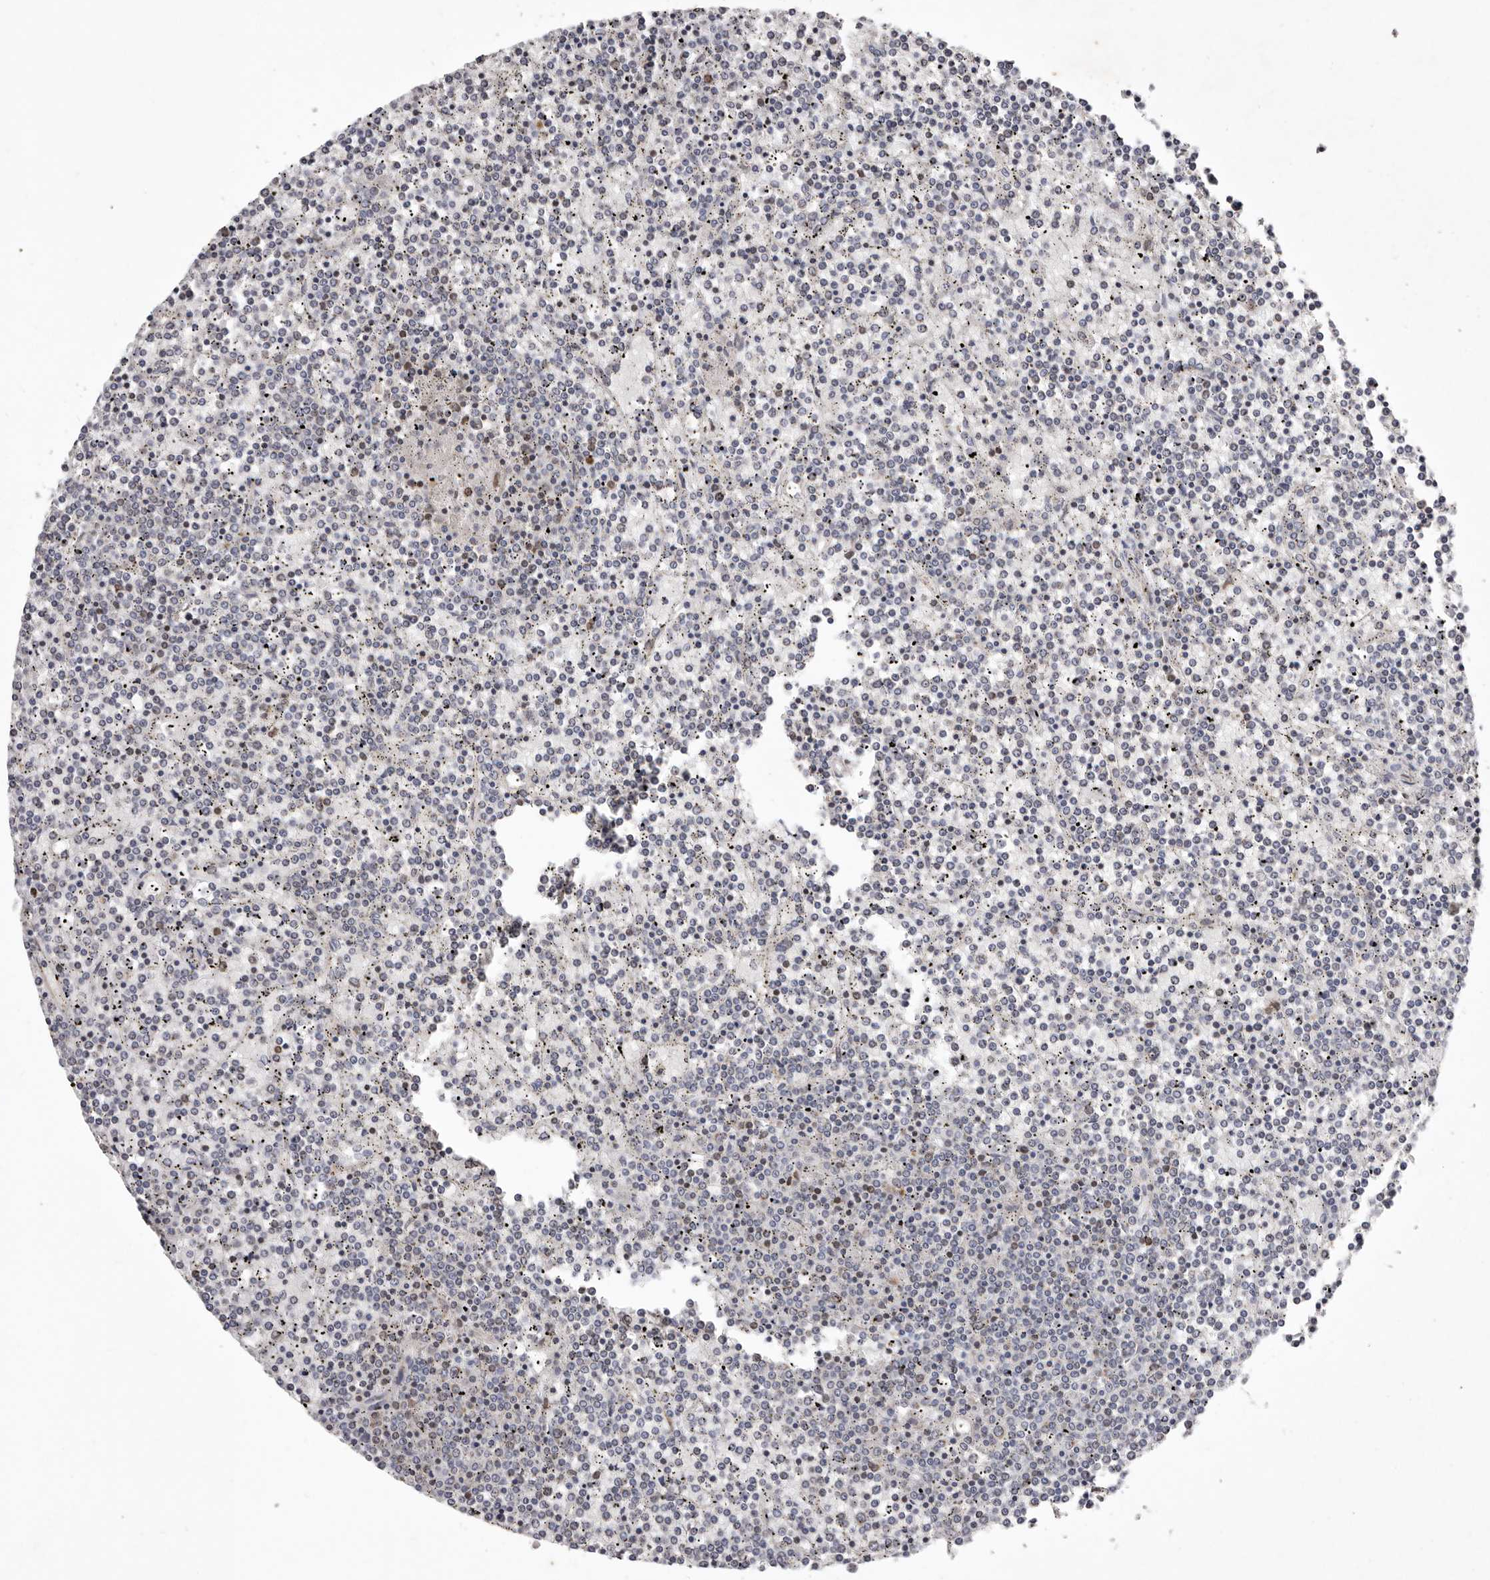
{"staining": {"intensity": "negative", "quantity": "none", "location": "none"}, "tissue": "lymphoma", "cell_type": "Tumor cells", "image_type": "cancer", "snomed": [{"axis": "morphology", "description": "Malignant lymphoma, non-Hodgkin's type, Low grade"}, {"axis": "topography", "description": "Spleen"}], "caption": "Immunohistochemistry (IHC) image of human low-grade malignant lymphoma, non-Hodgkin's type stained for a protein (brown), which displays no staining in tumor cells.", "gene": "TIMM17B", "patient": {"sex": "female", "age": 19}}